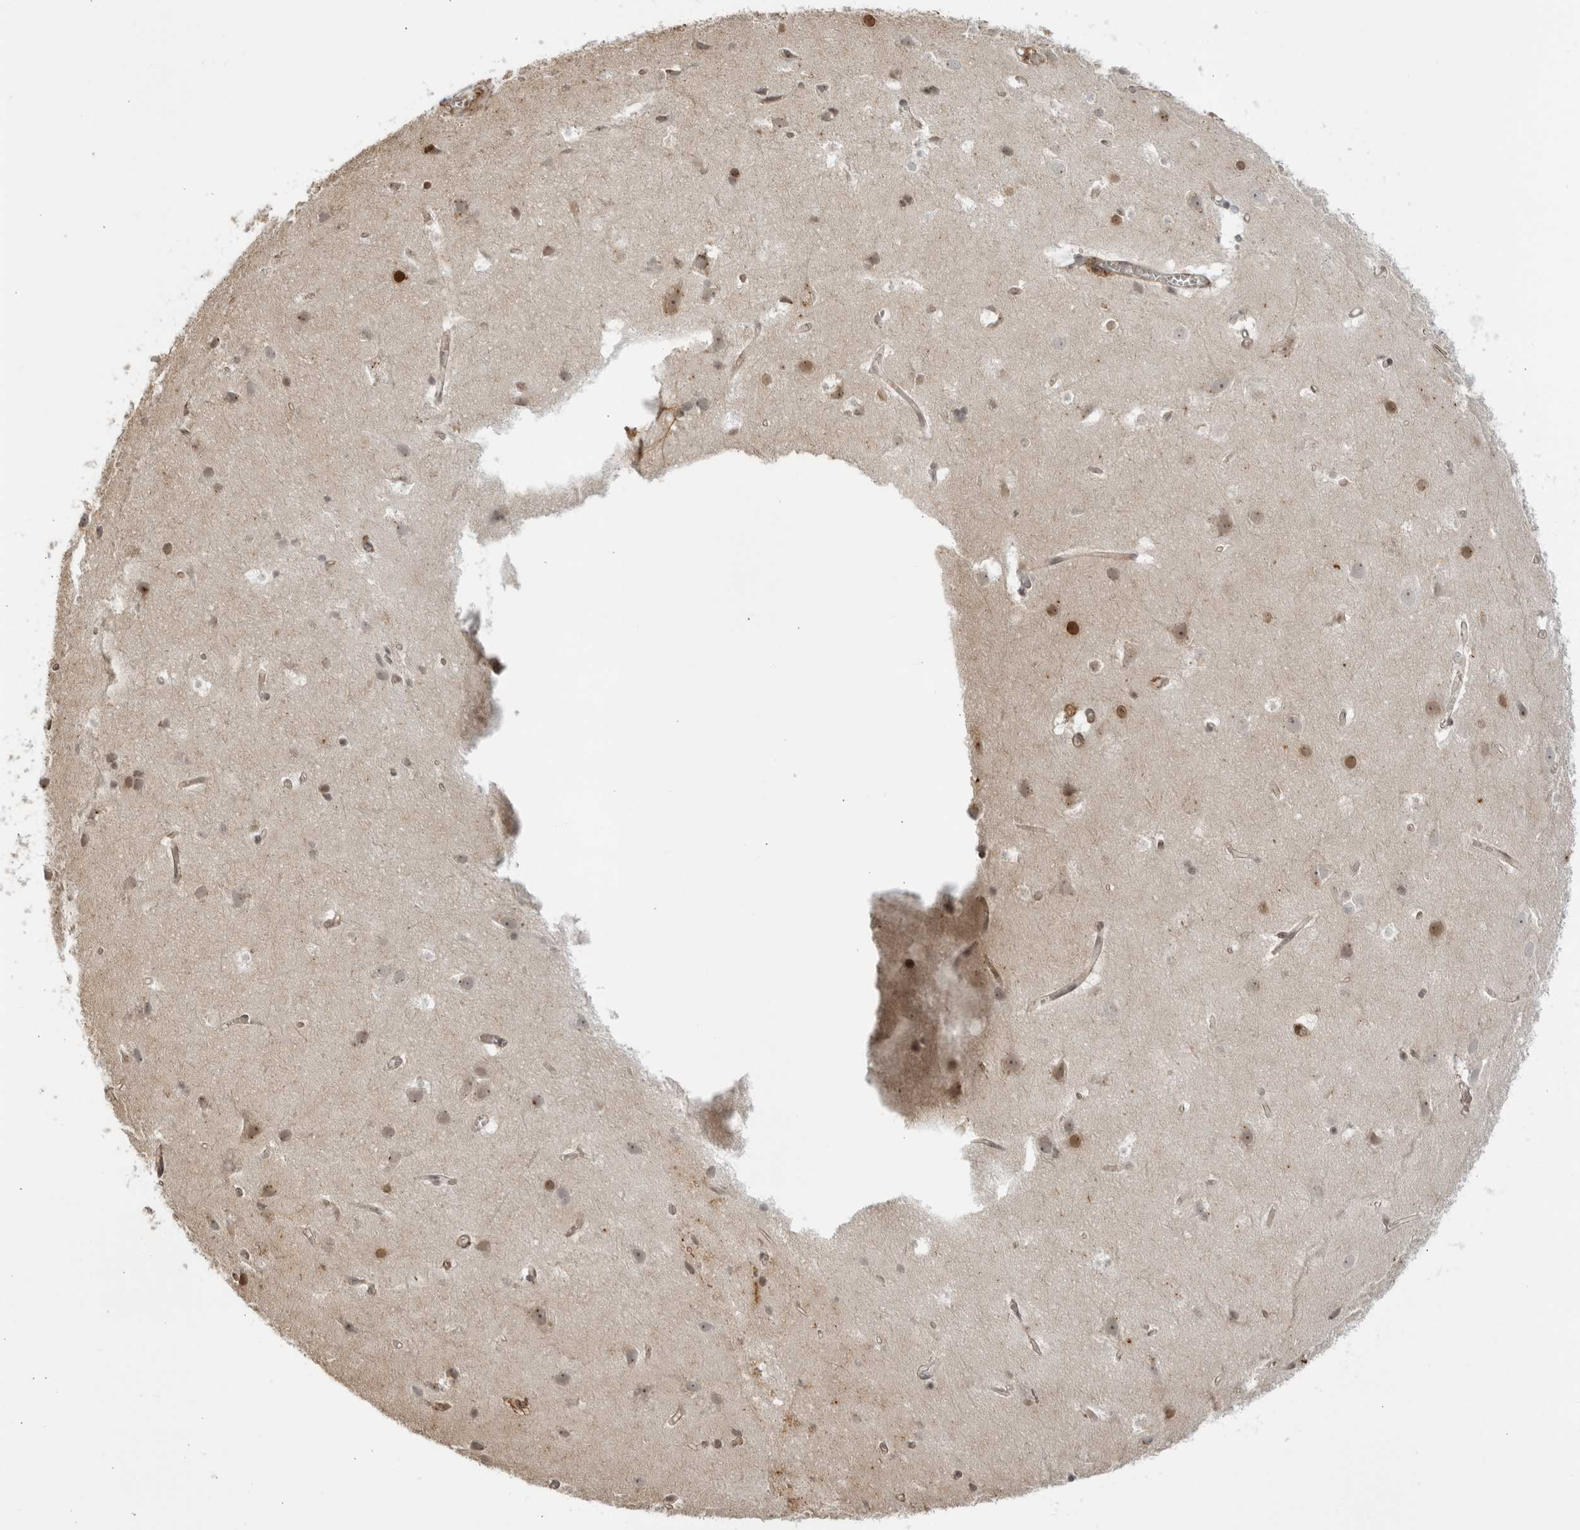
{"staining": {"intensity": "moderate", "quantity": ">75%", "location": "cytoplasmic/membranous,nuclear"}, "tissue": "cerebral cortex", "cell_type": "Endothelial cells", "image_type": "normal", "snomed": [{"axis": "morphology", "description": "Normal tissue, NOS"}, {"axis": "topography", "description": "Cerebral cortex"}], "caption": "Immunohistochemistry of normal cerebral cortex shows medium levels of moderate cytoplasmic/membranous,nuclear positivity in approximately >75% of endothelial cells.", "gene": "TCF21", "patient": {"sex": "male", "age": 54}}